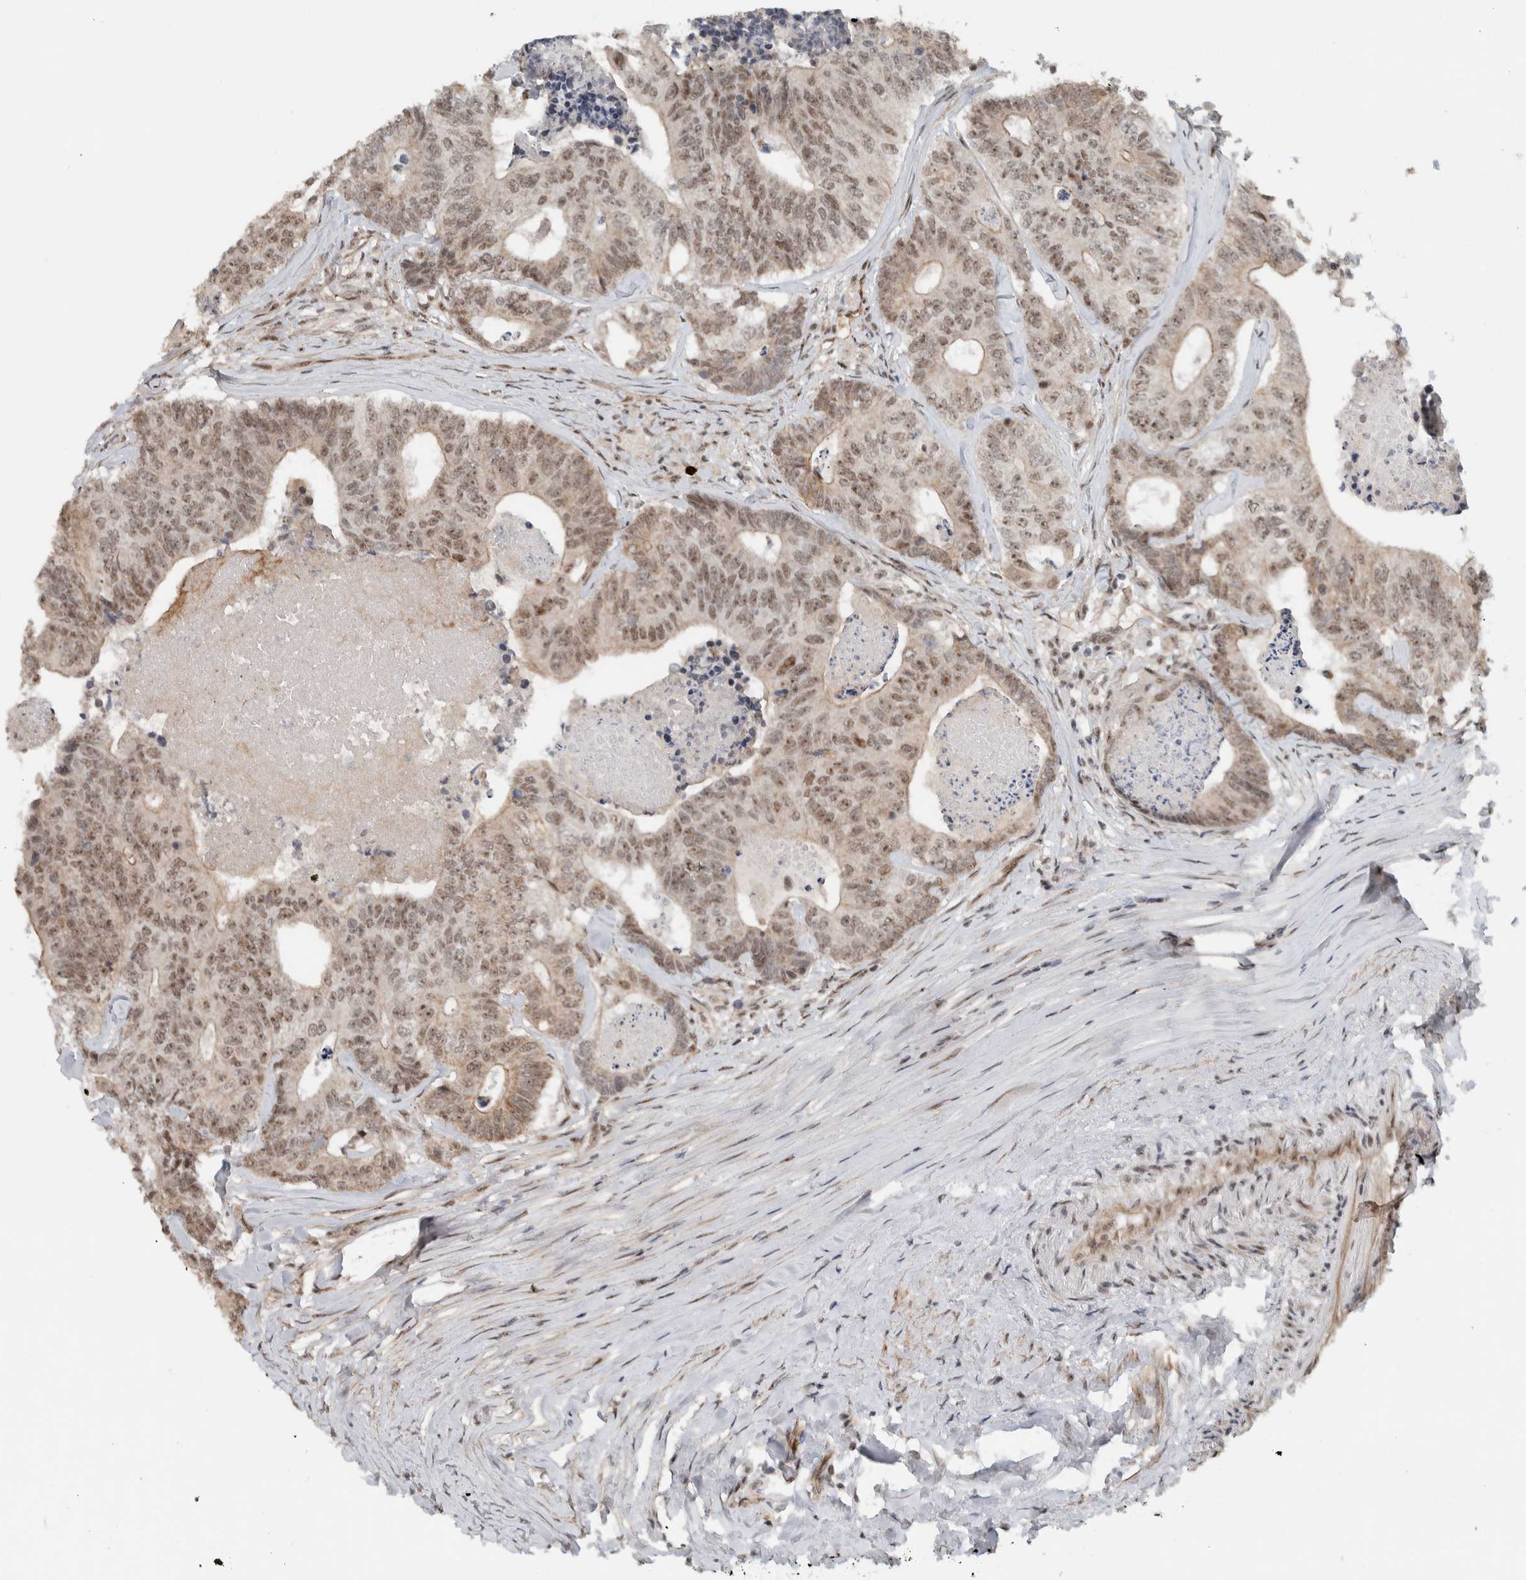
{"staining": {"intensity": "moderate", "quantity": ">75%", "location": "cytoplasmic/membranous,nuclear"}, "tissue": "colorectal cancer", "cell_type": "Tumor cells", "image_type": "cancer", "snomed": [{"axis": "morphology", "description": "Adenocarcinoma, NOS"}, {"axis": "topography", "description": "Colon"}], "caption": "A photomicrograph of adenocarcinoma (colorectal) stained for a protein shows moderate cytoplasmic/membranous and nuclear brown staining in tumor cells. Nuclei are stained in blue.", "gene": "ZFP91", "patient": {"sex": "female", "age": 67}}